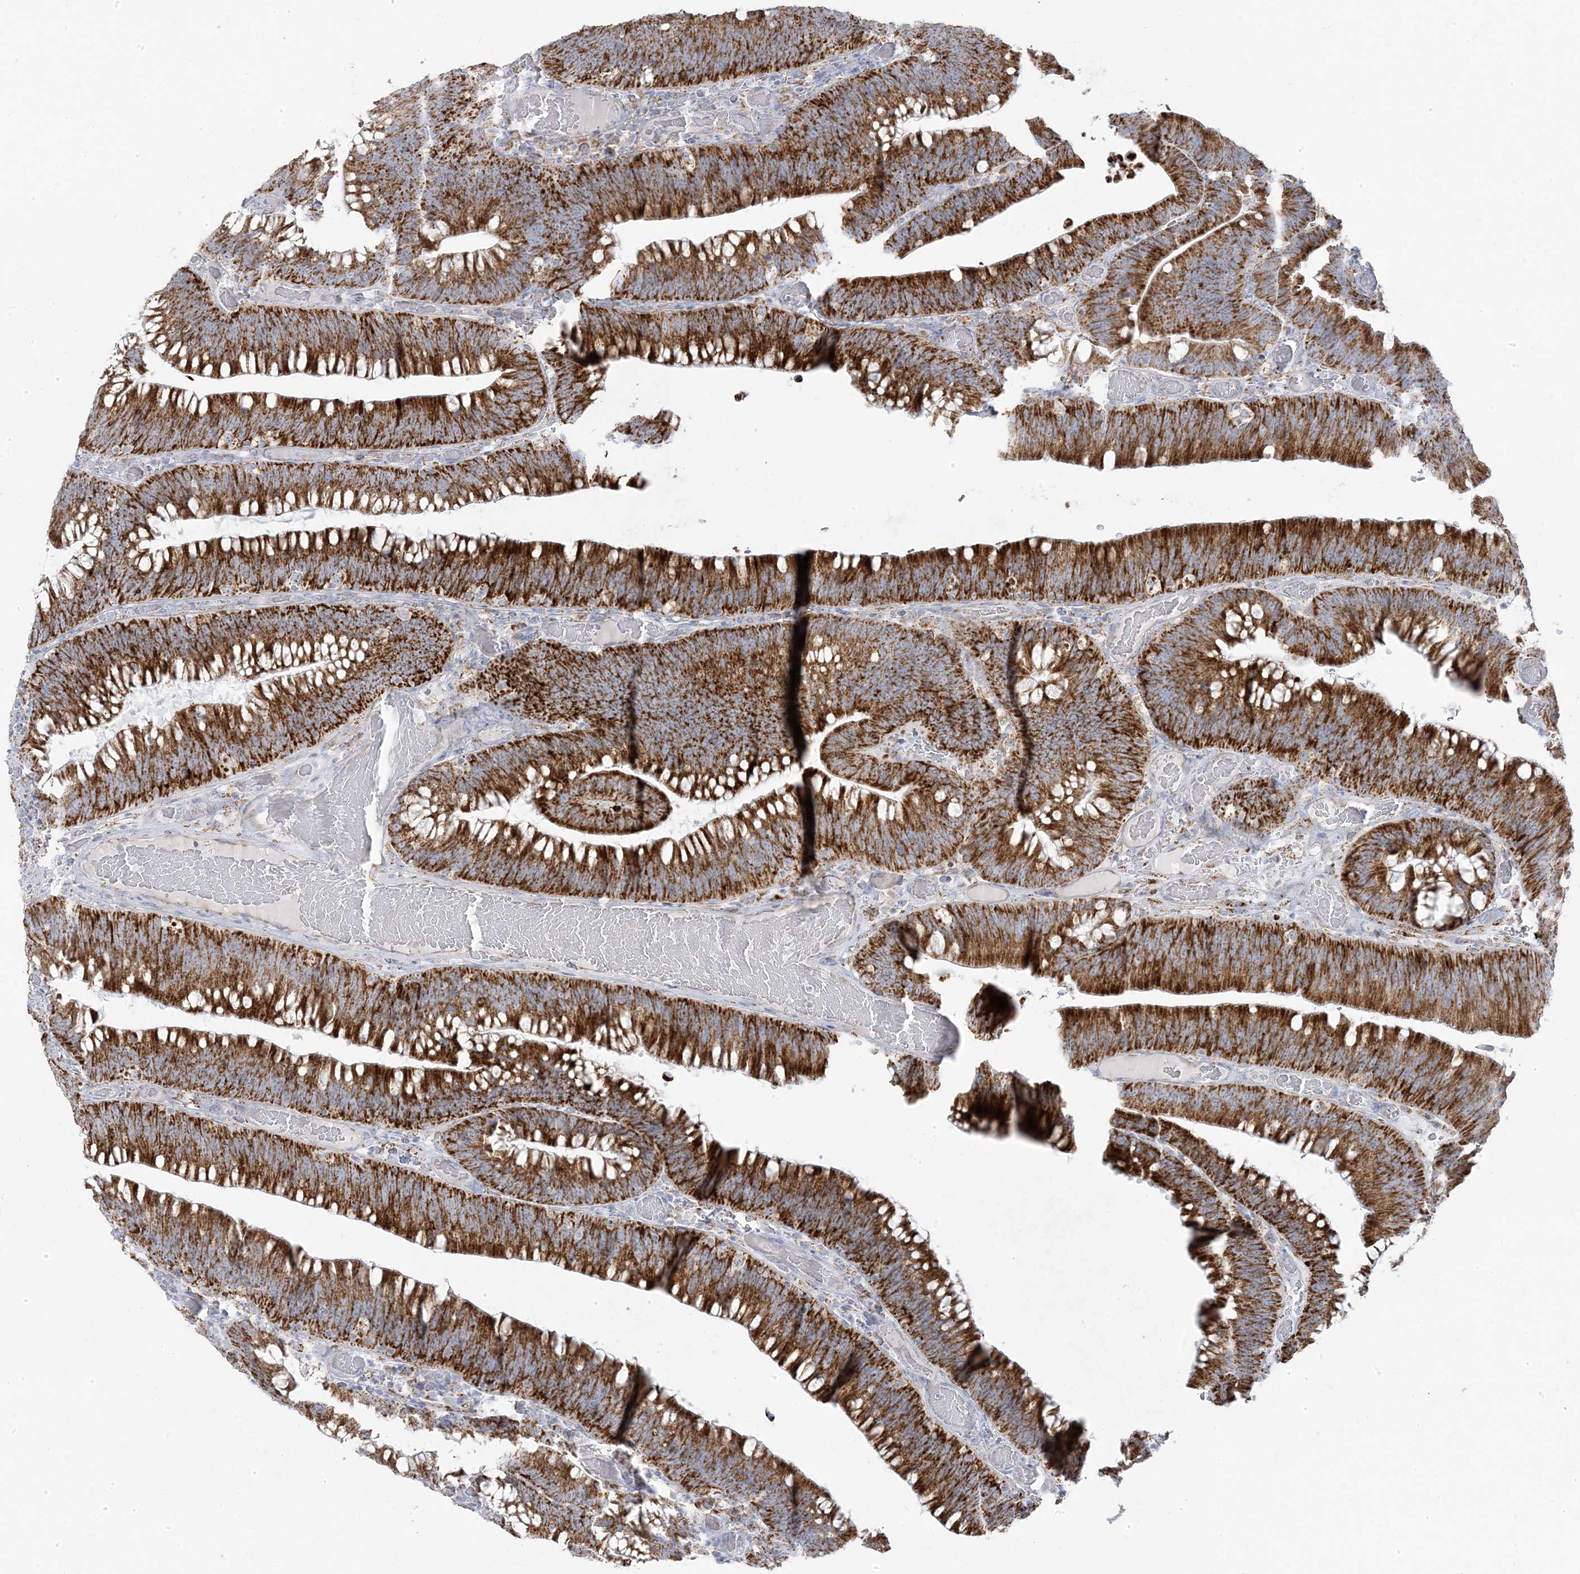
{"staining": {"intensity": "strong", "quantity": ">75%", "location": "cytoplasmic/membranous"}, "tissue": "colorectal cancer", "cell_type": "Tumor cells", "image_type": "cancer", "snomed": [{"axis": "morphology", "description": "Normal tissue, NOS"}, {"axis": "topography", "description": "Colon"}], "caption": "The micrograph shows staining of colorectal cancer, revealing strong cytoplasmic/membranous protein staining (brown color) within tumor cells.", "gene": "PCCB", "patient": {"sex": "female", "age": 82}}